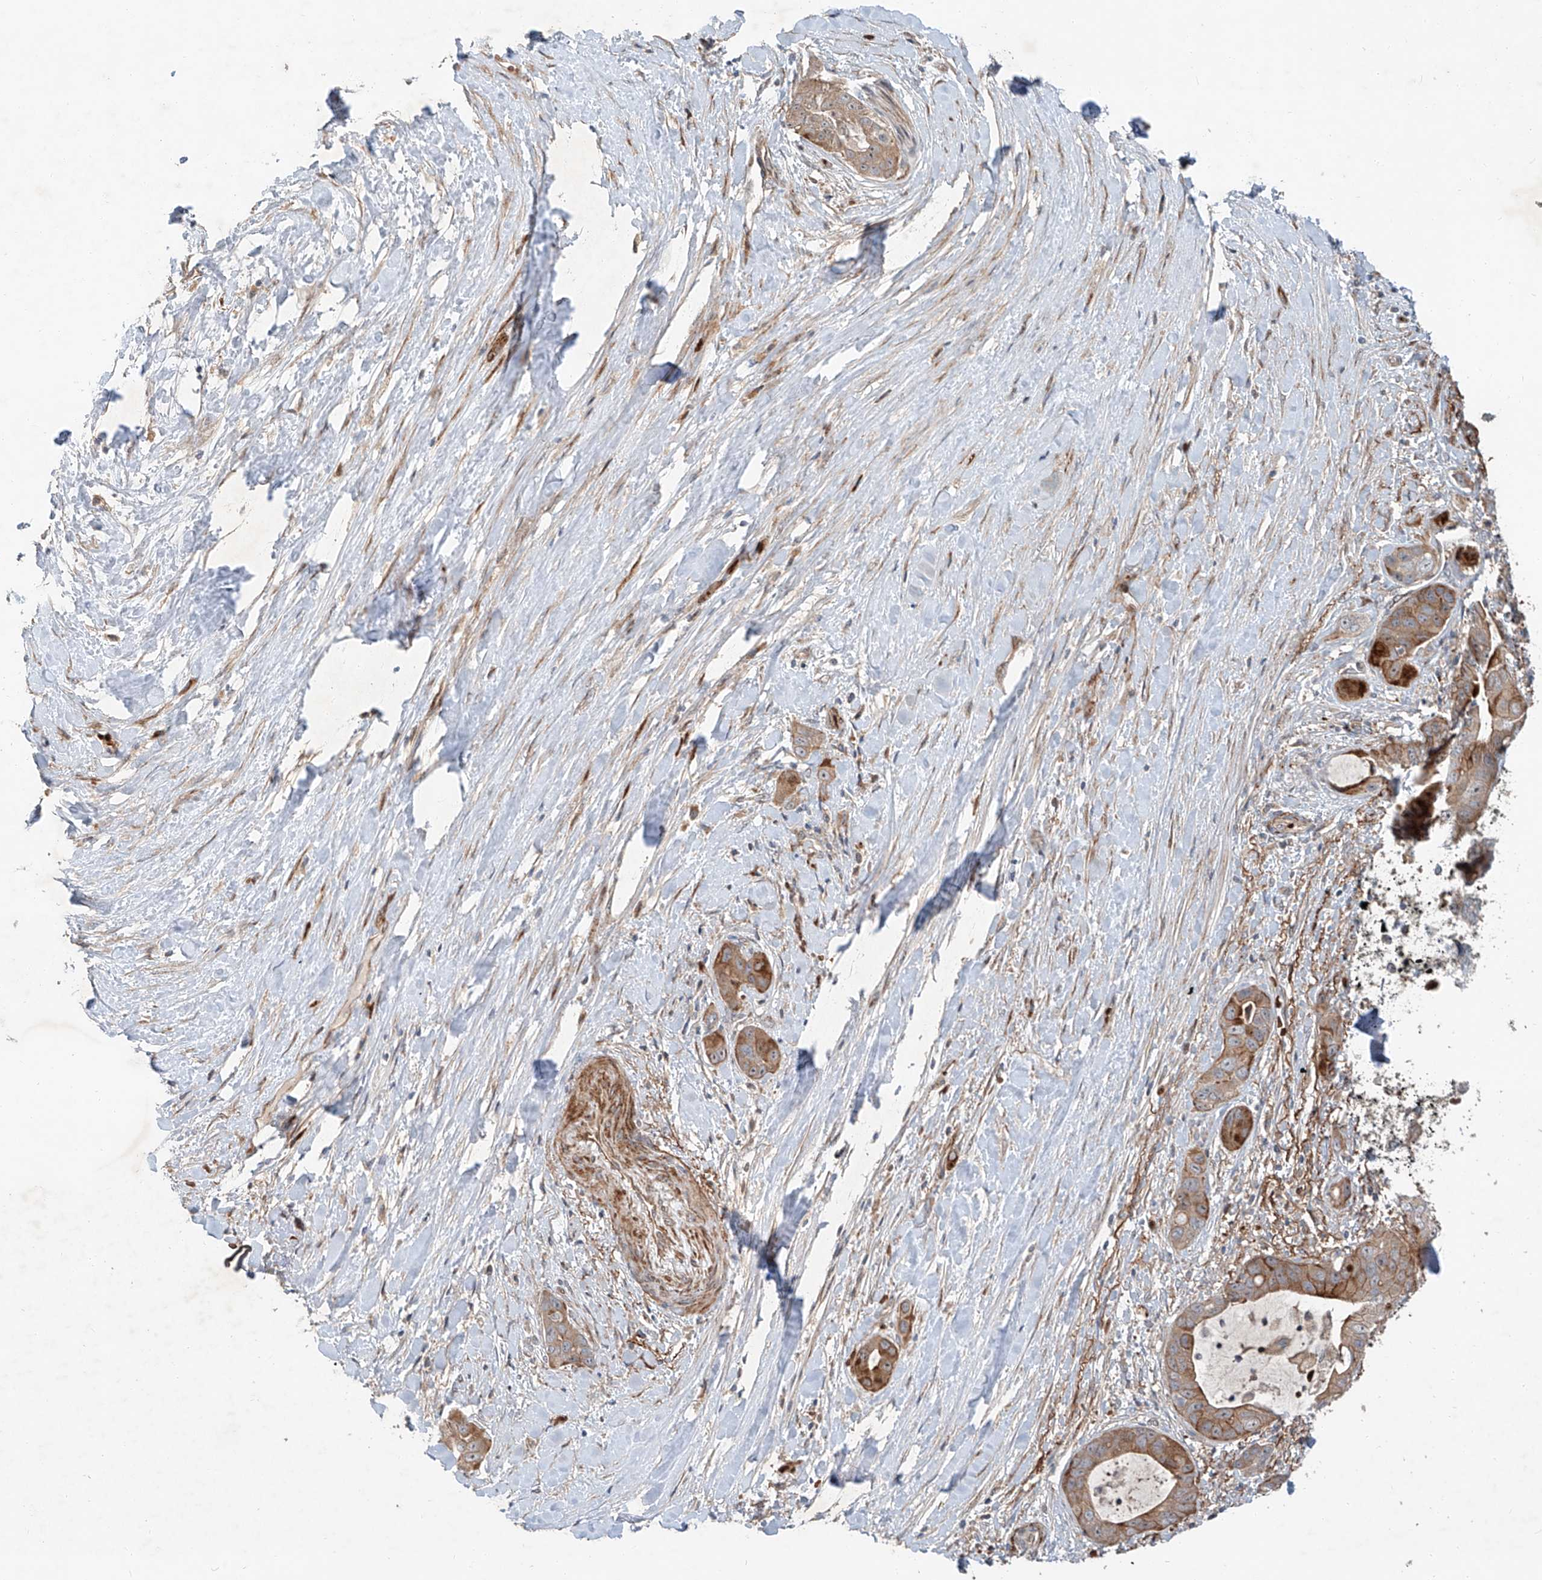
{"staining": {"intensity": "moderate", "quantity": ">75%", "location": "cytoplasmic/membranous"}, "tissue": "liver cancer", "cell_type": "Tumor cells", "image_type": "cancer", "snomed": [{"axis": "morphology", "description": "Cholangiocarcinoma"}, {"axis": "topography", "description": "Liver"}], "caption": "The photomicrograph demonstrates a brown stain indicating the presence of a protein in the cytoplasmic/membranous of tumor cells in liver cancer (cholangiocarcinoma). (Brightfield microscopy of DAB IHC at high magnification).", "gene": "USF3", "patient": {"sex": "female", "age": 52}}